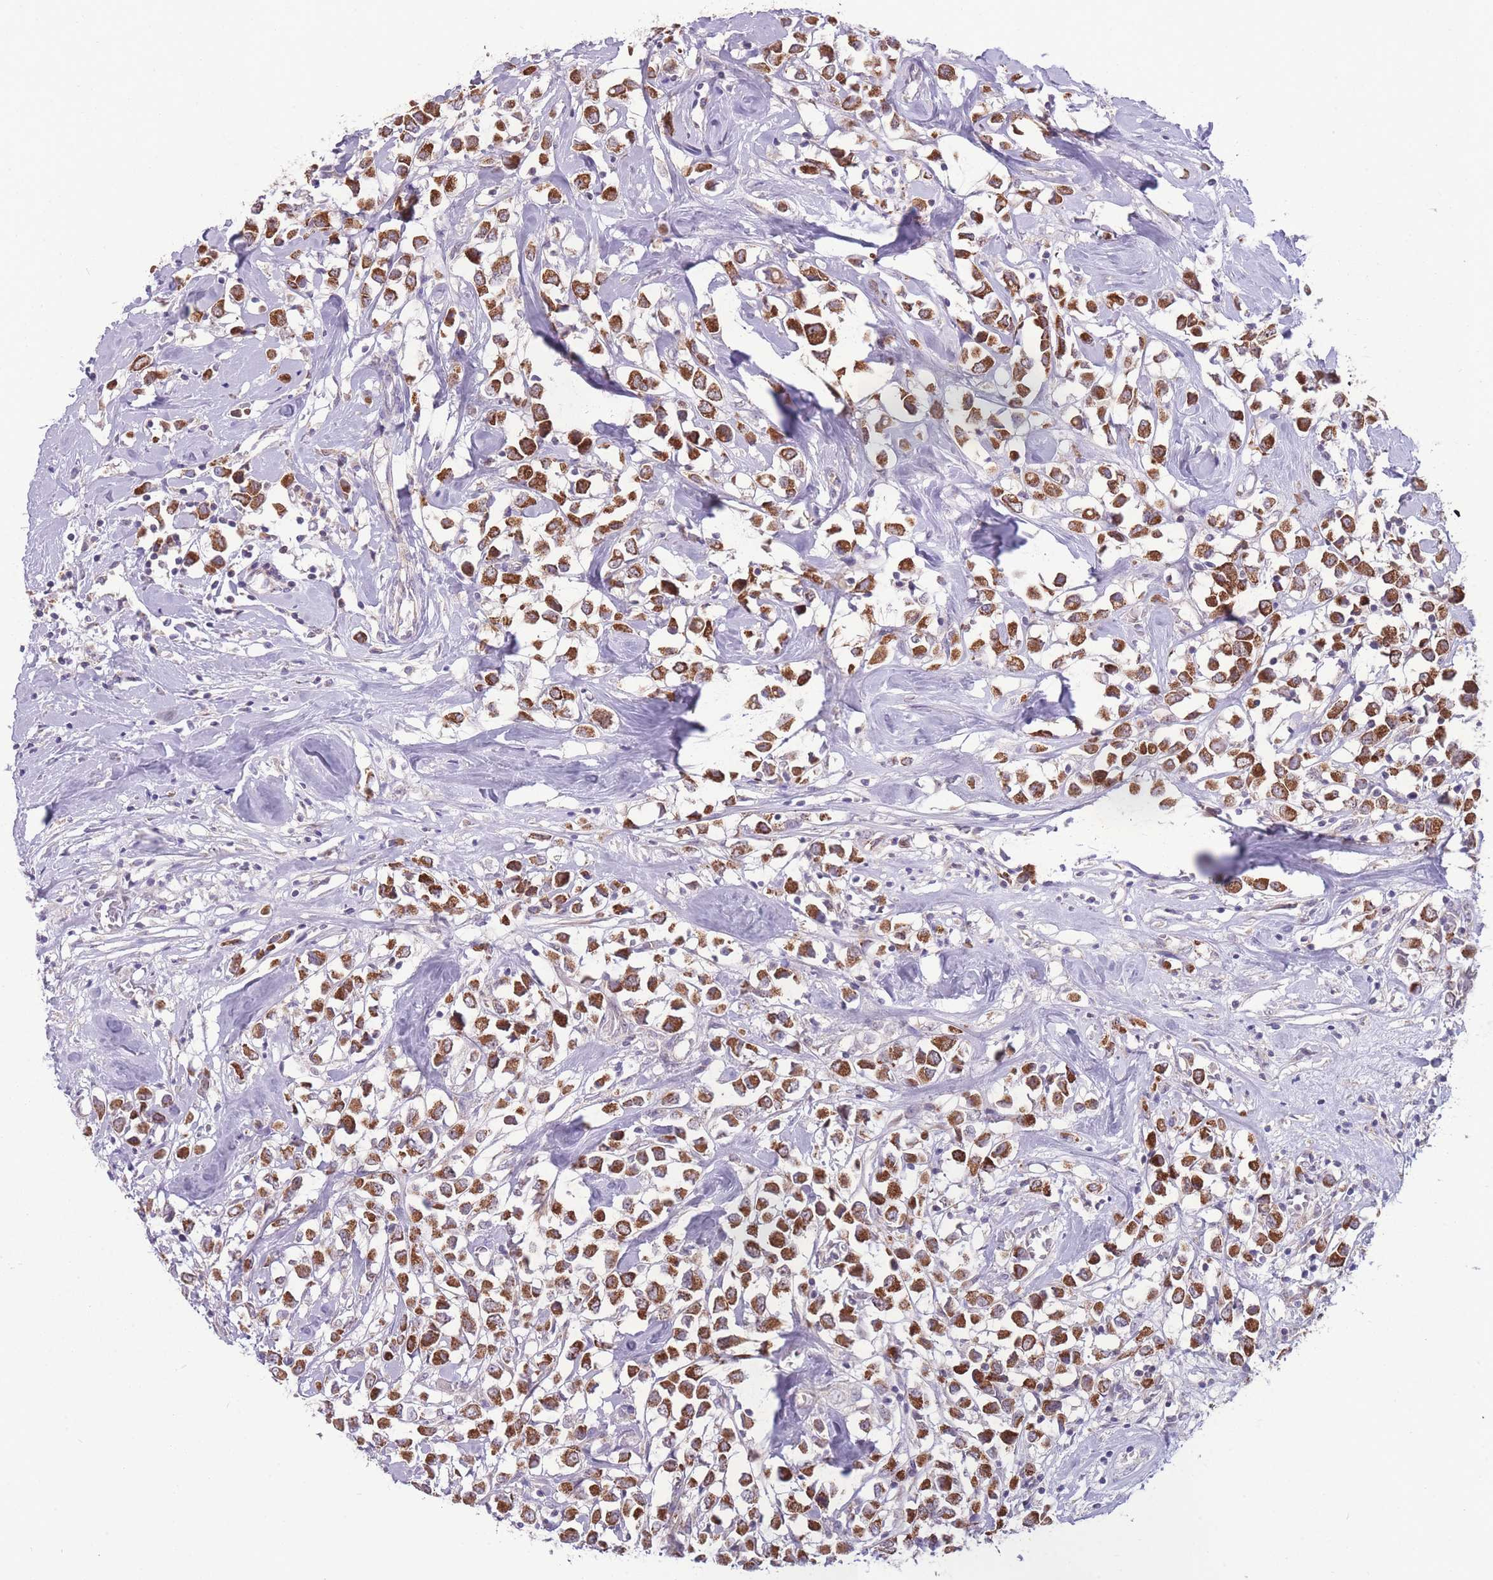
{"staining": {"intensity": "strong", "quantity": ">75%", "location": "cytoplasmic/membranous"}, "tissue": "breast cancer", "cell_type": "Tumor cells", "image_type": "cancer", "snomed": [{"axis": "morphology", "description": "Duct carcinoma"}, {"axis": "topography", "description": "Breast"}], "caption": "This histopathology image exhibits immunohistochemistry staining of human breast cancer, with high strong cytoplasmic/membranous staining in approximately >75% of tumor cells.", "gene": "MCIDAS", "patient": {"sex": "female", "age": 61}}